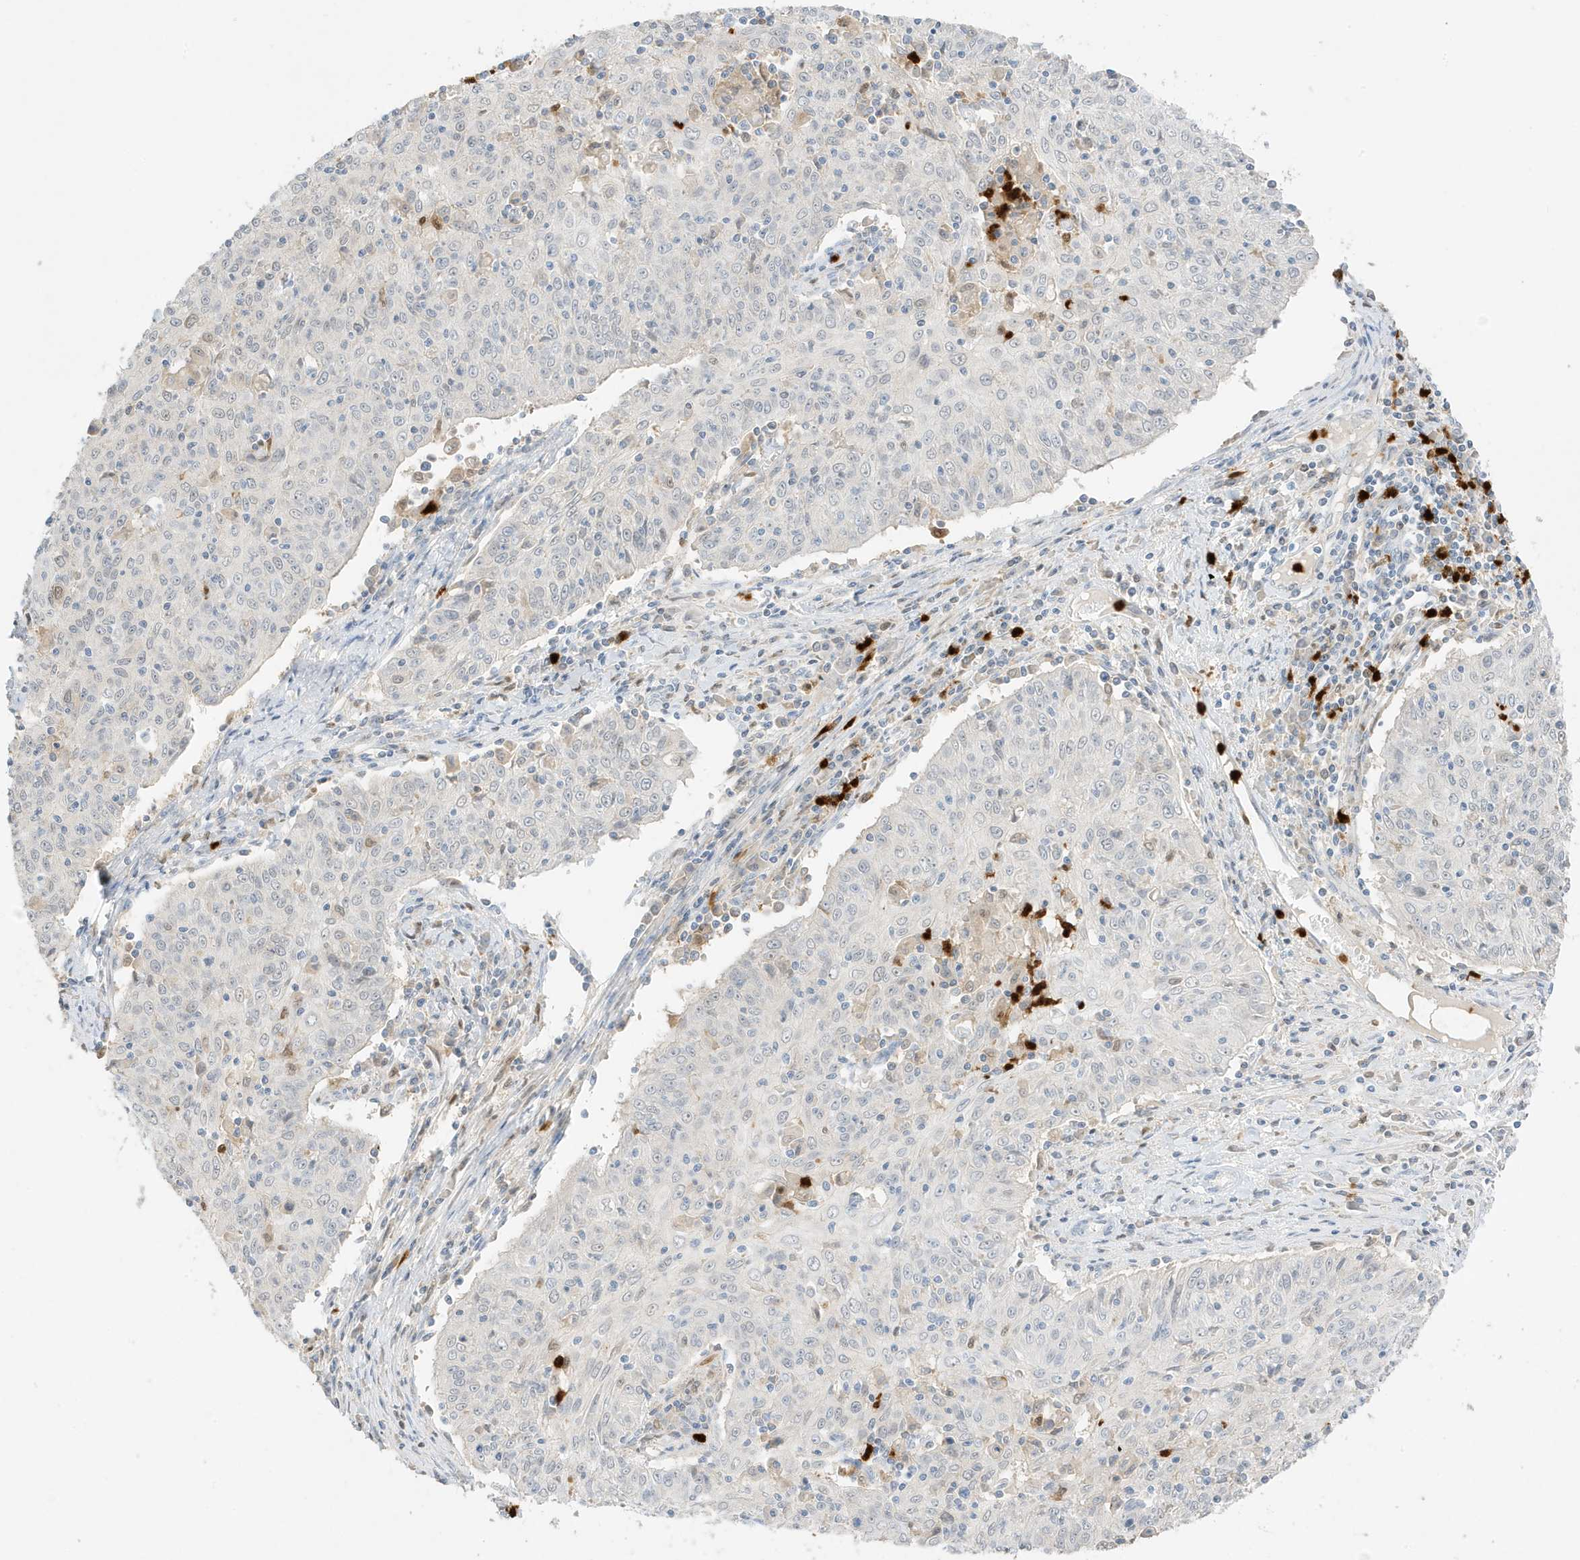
{"staining": {"intensity": "weak", "quantity": "<25%", "location": "nuclear"}, "tissue": "cervical cancer", "cell_type": "Tumor cells", "image_type": "cancer", "snomed": [{"axis": "morphology", "description": "Squamous cell carcinoma, NOS"}, {"axis": "topography", "description": "Cervix"}], "caption": "An image of human cervical cancer (squamous cell carcinoma) is negative for staining in tumor cells.", "gene": "GCA", "patient": {"sex": "female", "age": 48}}